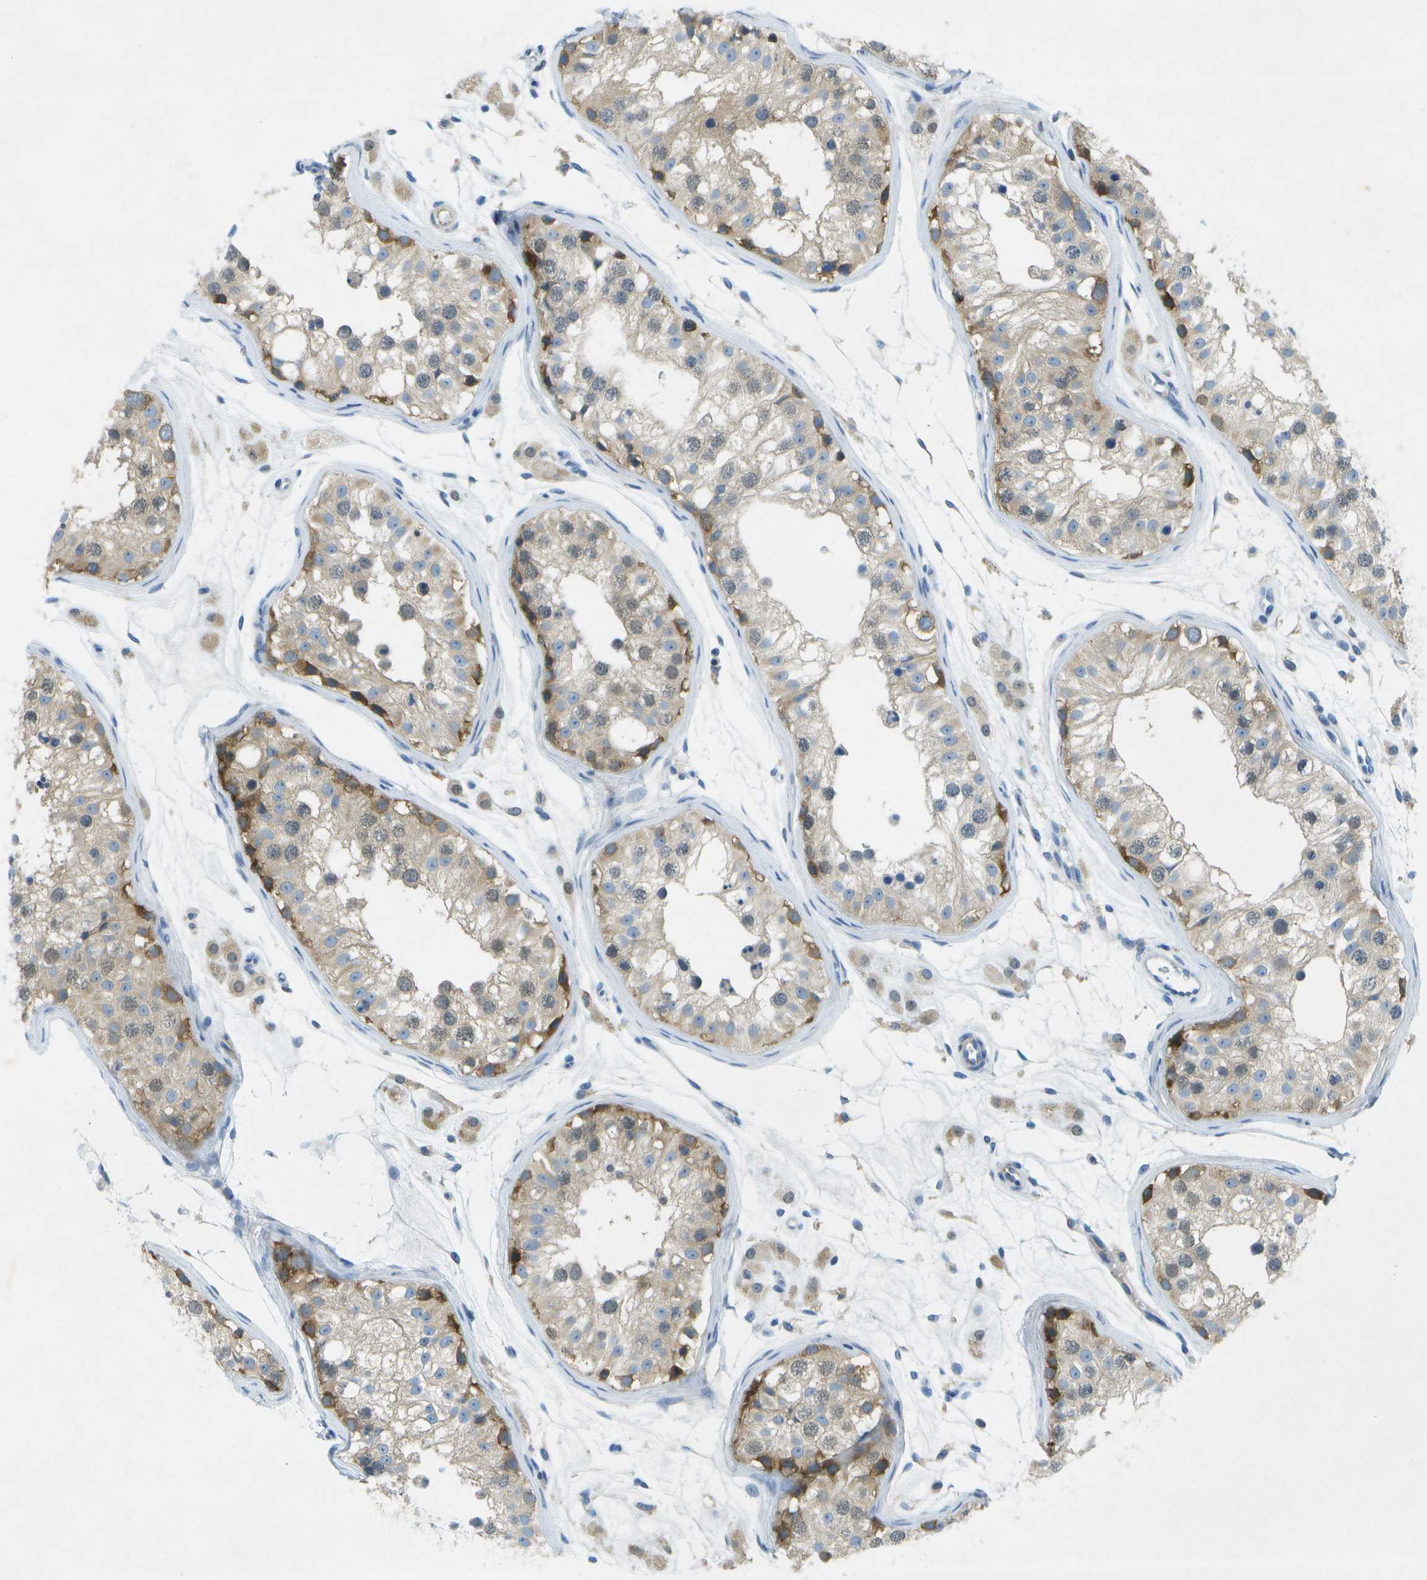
{"staining": {"intensity": "strong", "quantity": "<25%", "location": "cytoplasmic/membranous"}, "tissue": "testis", "cell_type": "Cells in seminiferous ducts", "image_type": "normal", "snomed": [{"axis": "morphology", "description": "Normal tissue, NOS"}, {"axis": "morphology", "description": "Adenocarcinoma, metastatic, NOS"}, {"axis": "topography", "description": "Testis"}], "caption": "Brown immunohistochemical staining in benign testis exhibits strong cytoplasmic/membranous expression in approximately <25% of cells in seminiferous ducts. (DAB = brown stain, brightfield microscopy at high magnification).", "gene": "WNK2", "patient": {"sex": "male", "age": 26}}